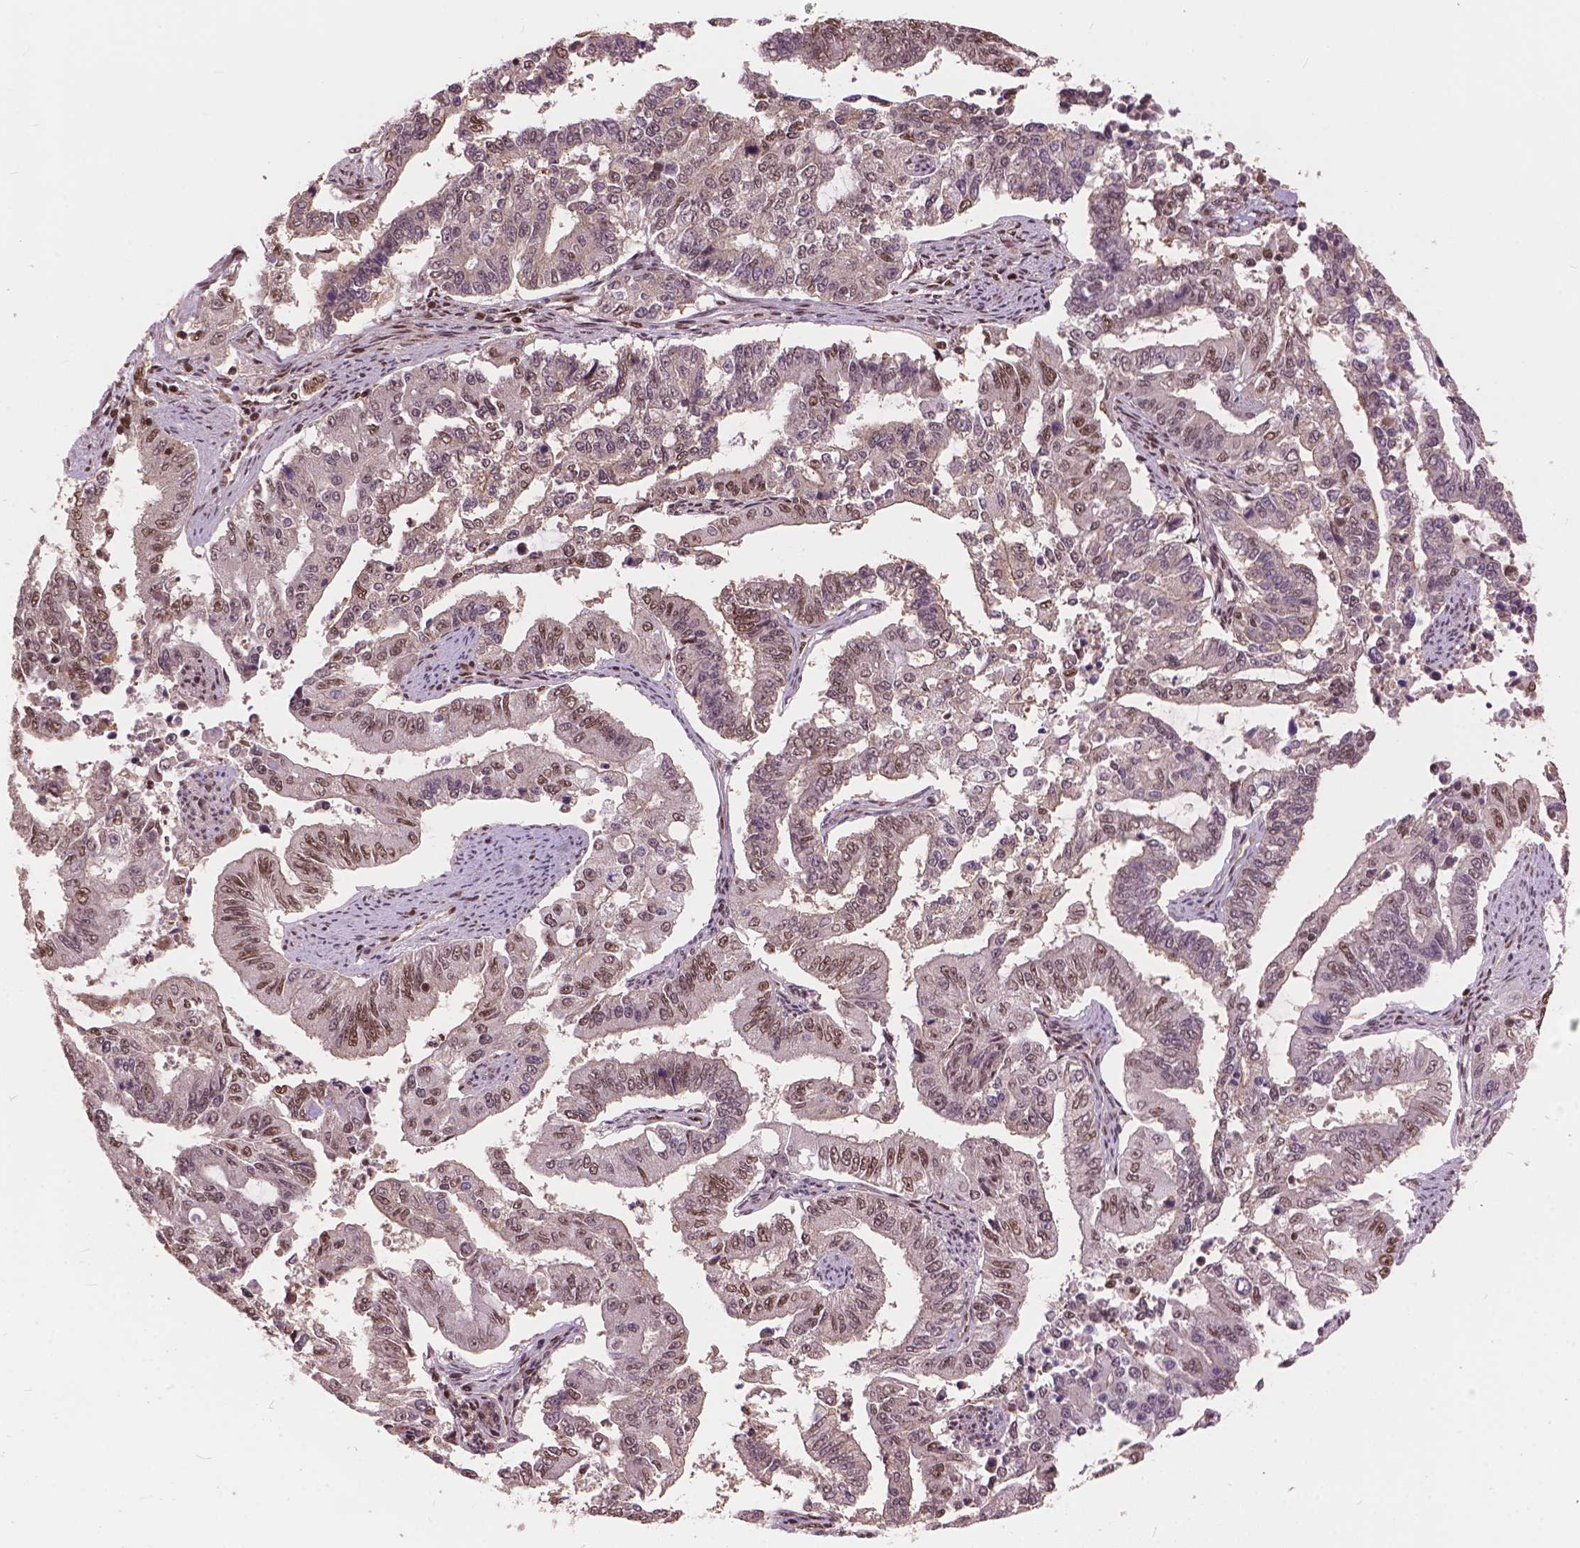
{"staining": {"intensity": "moderate", "quantity": ">75%", "location": "nuclear"}, "tissue": "endometrial cancer", "cell_type": "Tumor cells", "image_type": "cancer", "snomed": [{"axis": "morphology", "description": "Adenocarcinoma, NOS"}, {"axis": "topography", "description": "Uterus"}], "caption": "Adenocarcinoma (endometrial) stained for a protein (brown) shows moderate nuclear positive expression in approximately >75% of tumor cells.", "gene": "ANP32B", "patient": {"sex": "female", "age": 59}}